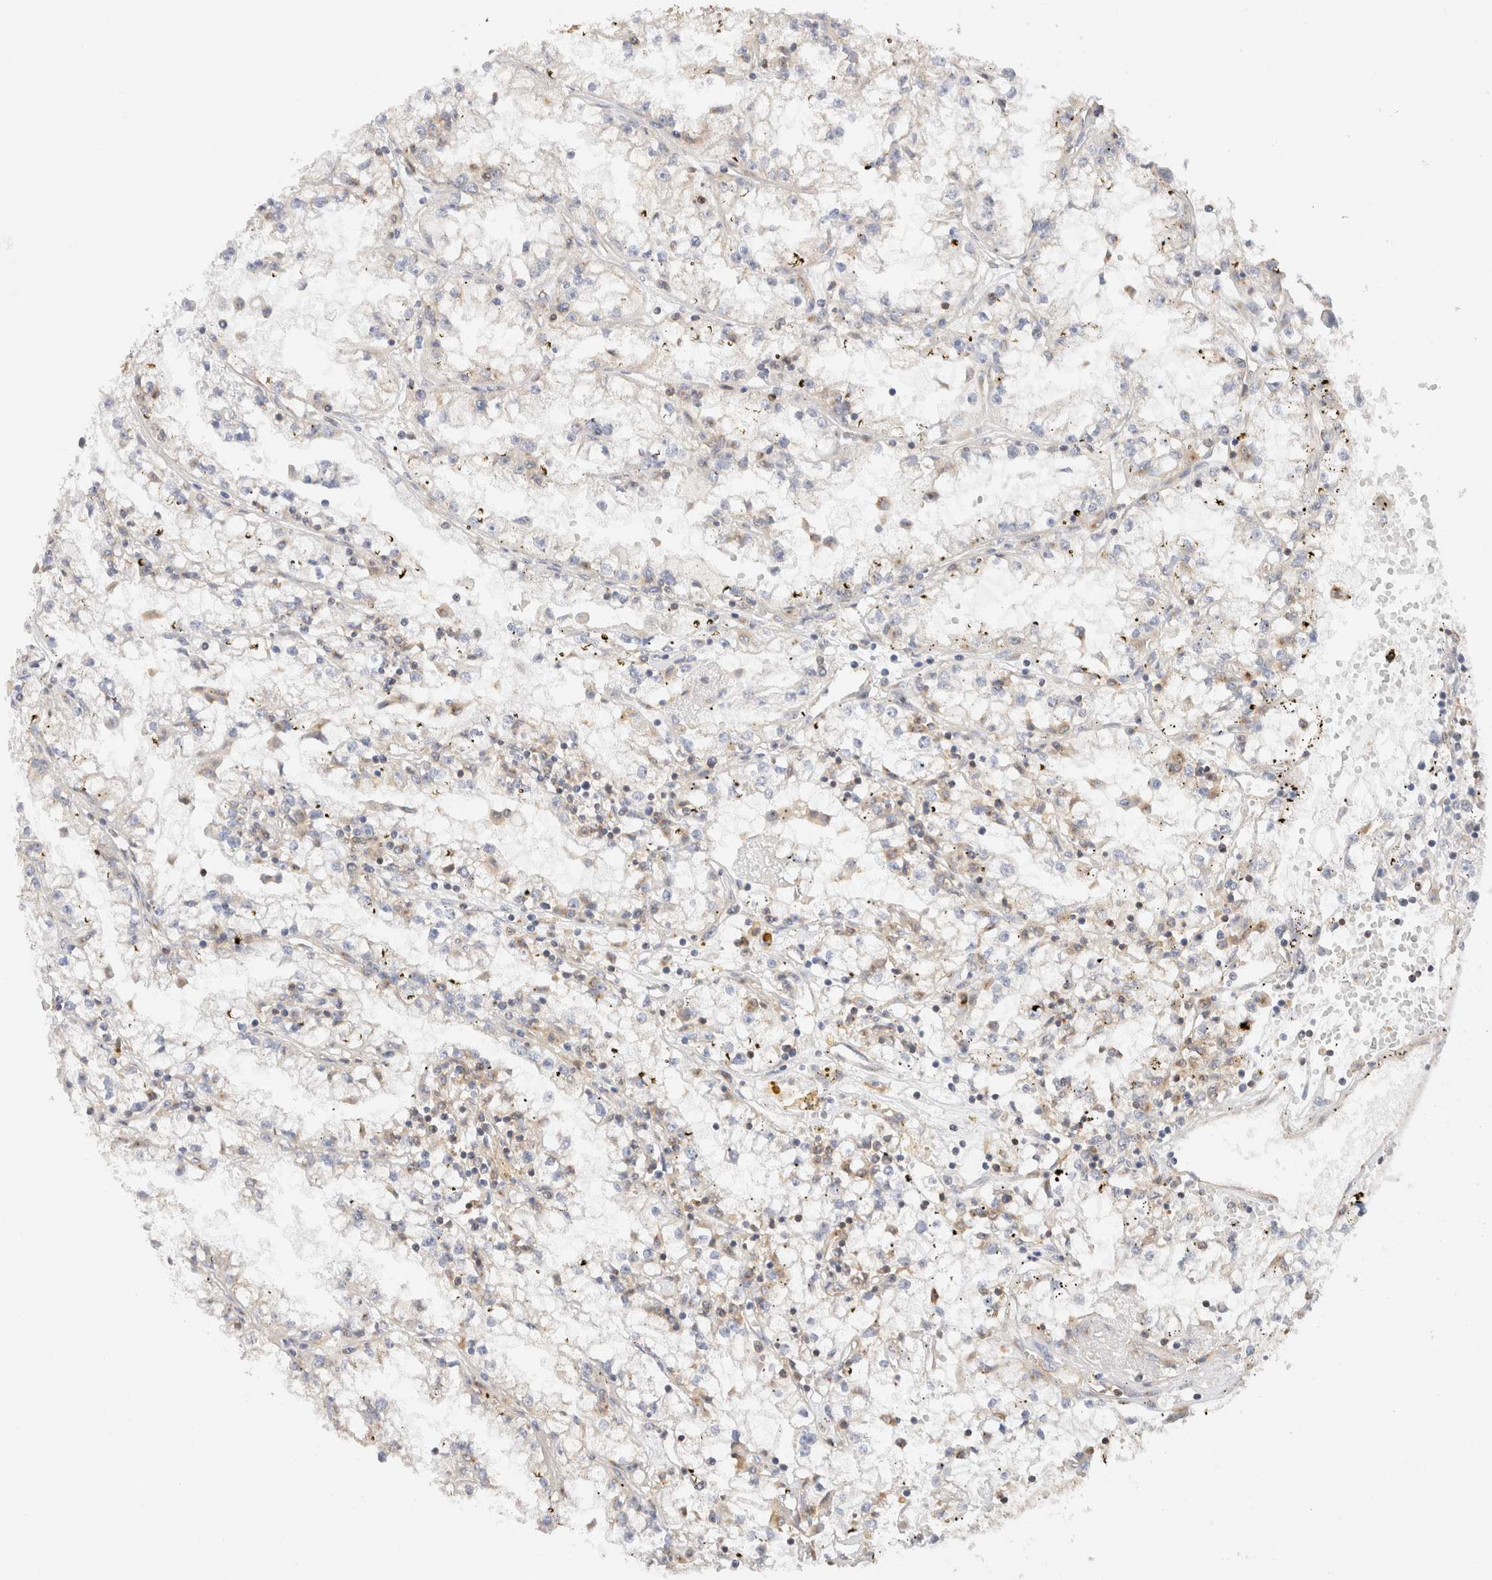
{"staining": {"intensity": "negative", "quantity": "none", "location": "none"}, "tissue": "renal cancer", "cell_type": "Tumor cells", "image_type": "cancer", "snomed": [{"axis": "morphology", "description": "Adenocarcinoma, NOS"}, {"axis": "topography", "description": "Kidney"}], "caption": "IHC photomicrograph of neoplastic tissue: human adenocarcinoma (renal) stained with DAB reveals no significant protein staining in tumor cells.", "gene": "RABEP1", "patient": {"sex": "male", "age": 56}}